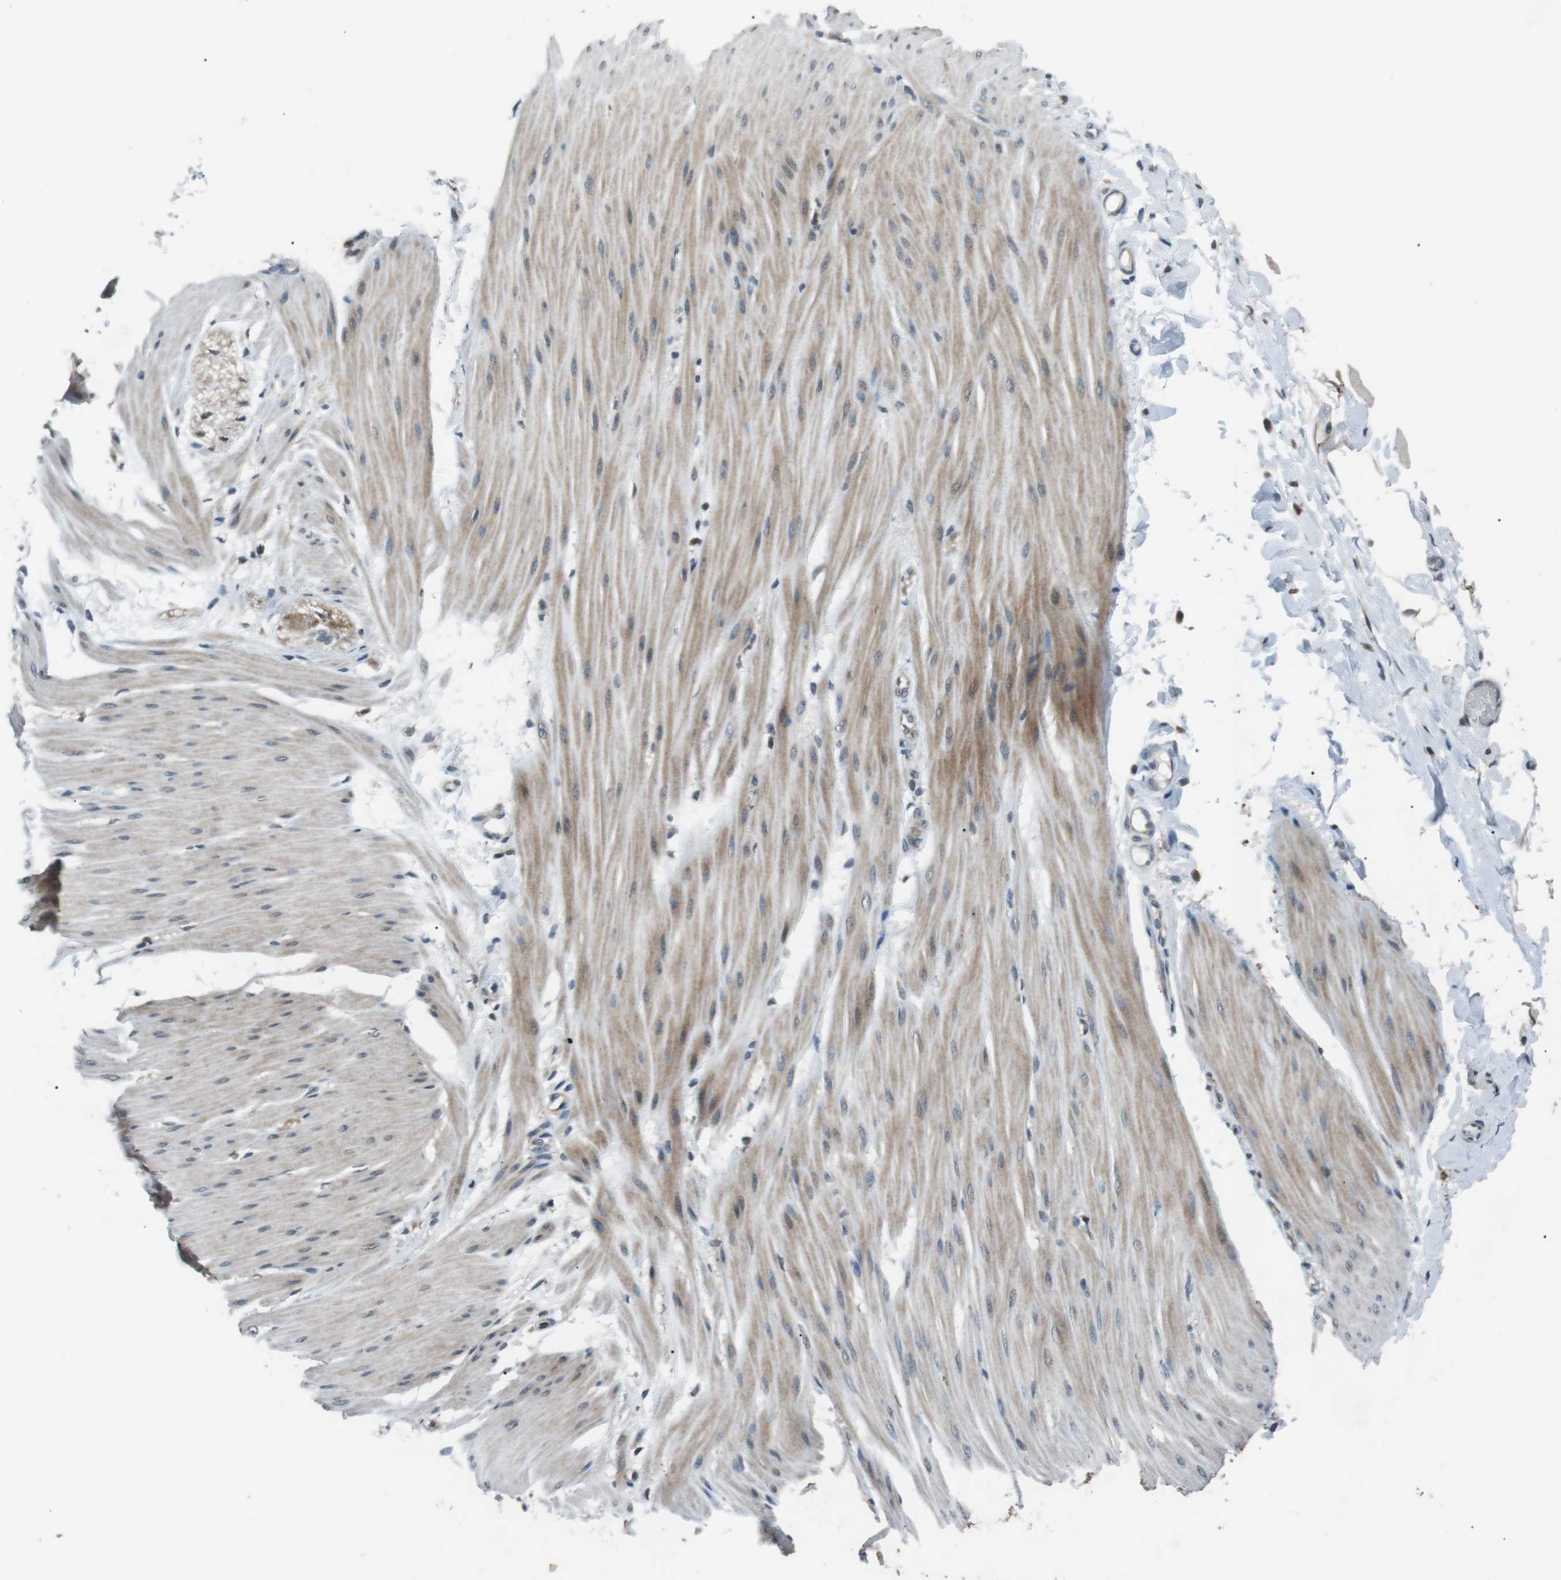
{"staining": {"intensity": "moderate", "quantity": "25%-75%", "location": "cytoplasmic/membranous"}, "tissue": "smooth muscle", "cell_type": "Smooth muscle cells", "image_type": "normal", "snomed": [{"axis": "morphology", "description": "Normal tissue, NOS"}, {"axis": "topography", "description": "Smooth muscle"}, {"axis": "topography", "description": "Colon"}], "caption": "Smooth muscle was stained to show a protein in brown. There is medium levels of moderate cytoplasmic/membranous positivity in approximately 25%-75% of smooth muscle cells.", "gene": "NEK7", "patient": {"sex": "male", "age": 67}}